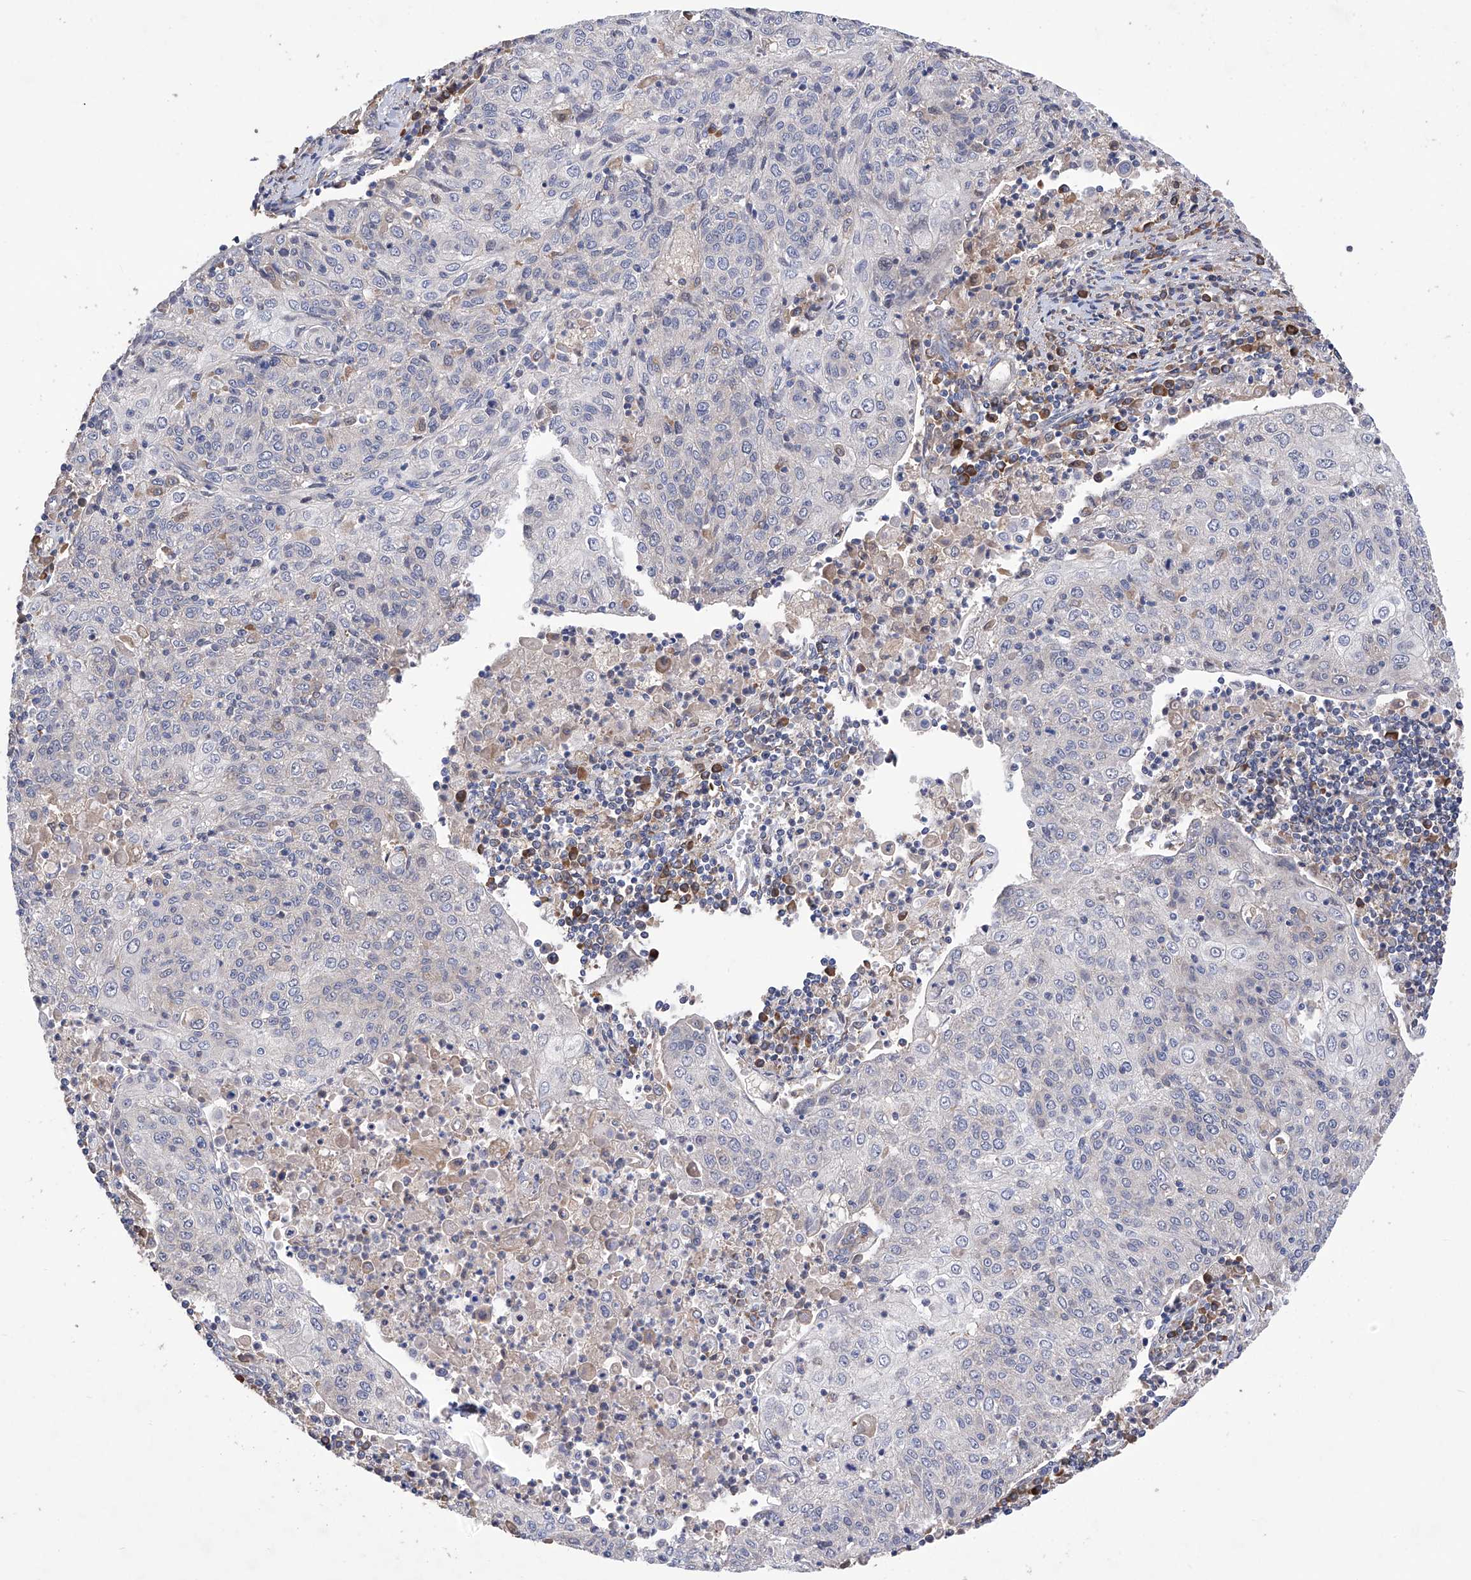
{"staining": {"intensity": "negative", "quantity": "none", "location": "none"}, "tissue": "cervical cancer", "cell_type": "Tumor cells", "image_type": "cancer", "snomed": [{"axis": "morphology", "description": "Squamous cell carcinoma, NOS"}, {"axis": "topography", "description": "Cervix"}], "caption": "Immunohistochemistry image of cervical cancer (squamous cell carcinoma) stained for a protein (brown), which reveals no expression in tumor cells.", "gene": "INPP5B", "patient": {"sex": "female", "age": 48}}